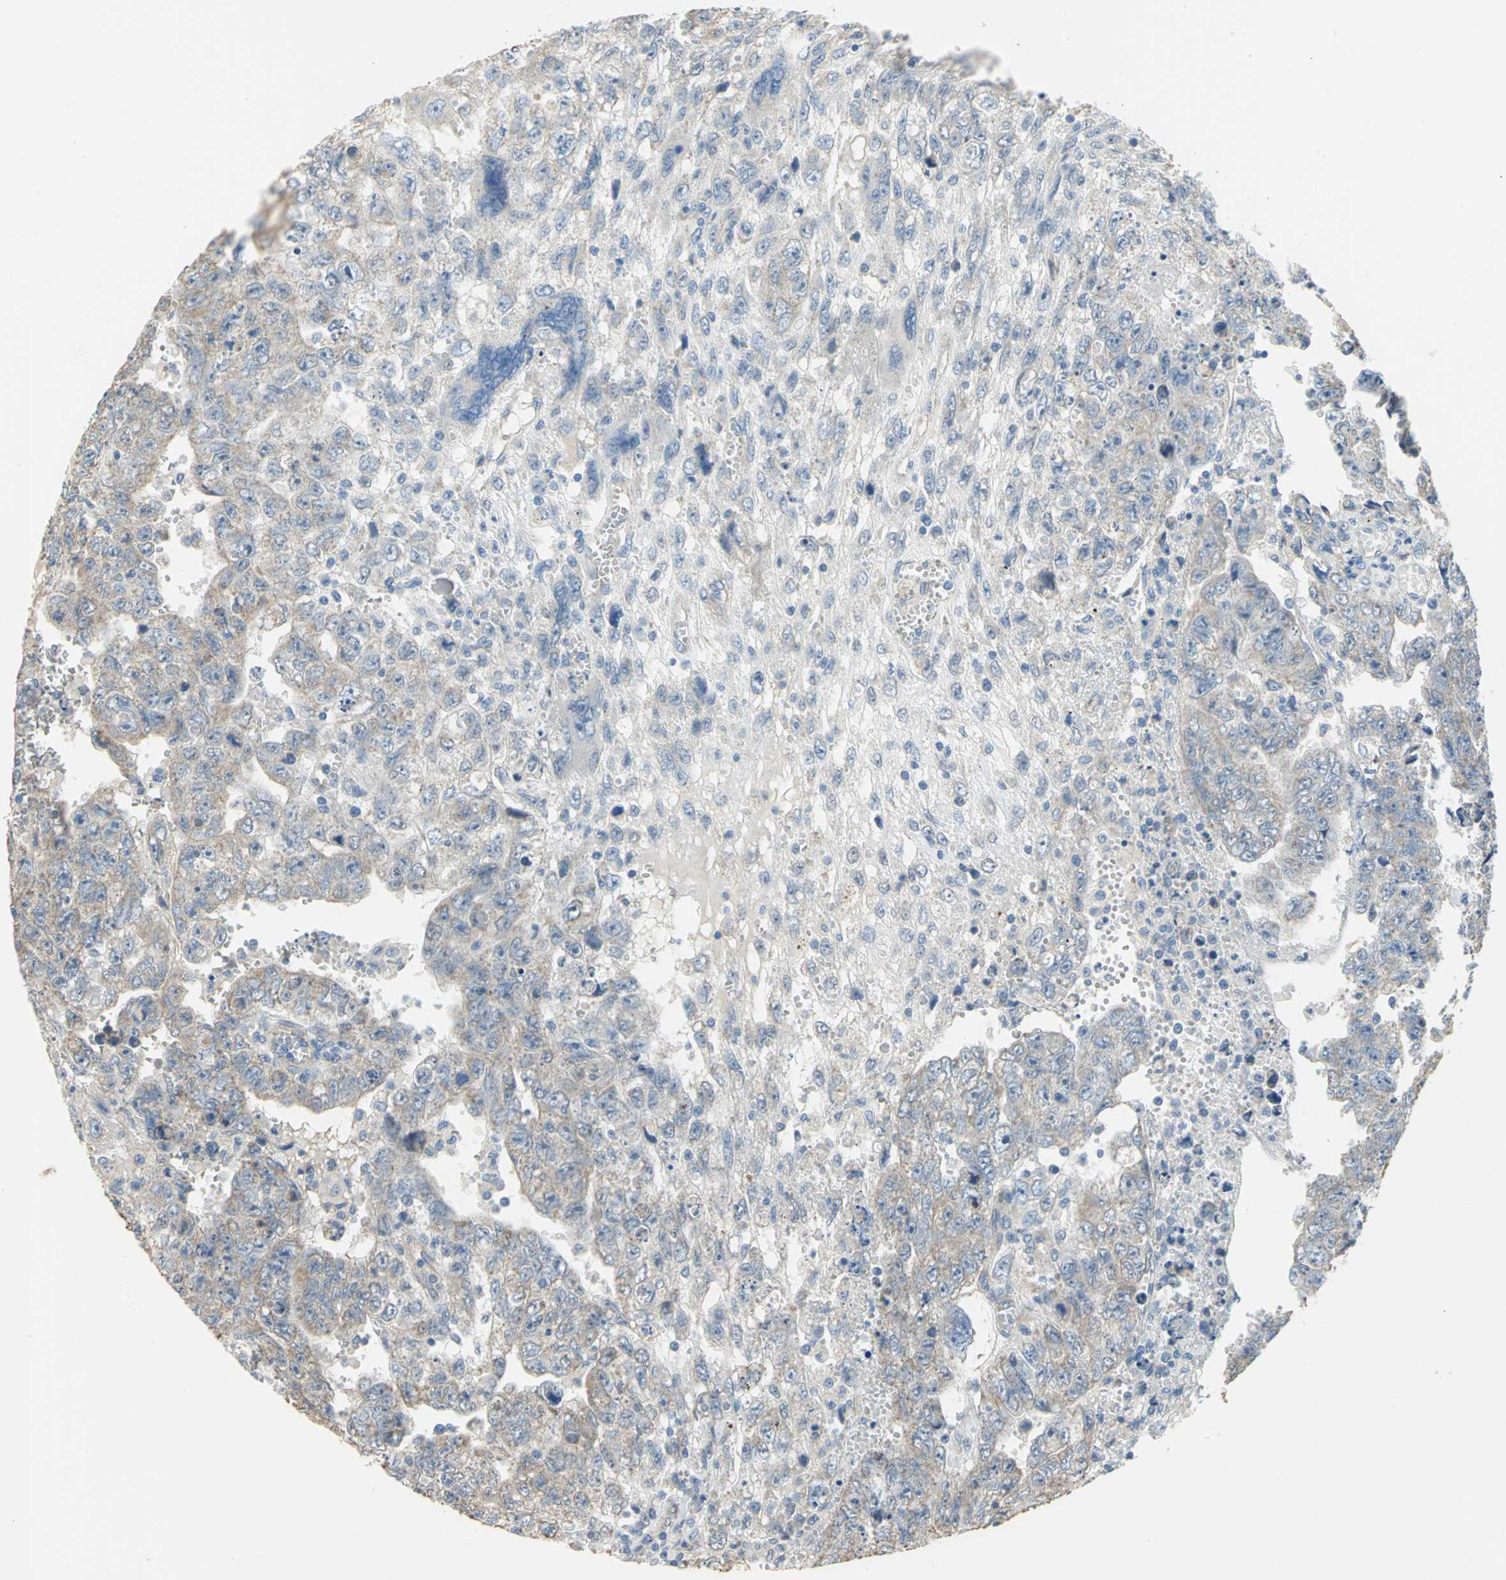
{"staining": {"intensity": "weak", "quantity": ">75%", "location": "cytoplasmic/membranous"}, "tissue": "testis cancer", "cell_type": "Tumor cells", "image_type": "cancer", "snomed": [{"axis": "morphology", "description": "Carcinoma, Embryonal, NOS"}, {"axis": "topography", "description": "Testis"}], "caption": "Tumor cells display weak cytoplasmic/membranous expression in about >75% of cells in testis cancer.", "gene": "HTR1F", "patient": {"sex": "male", "age": 28}}